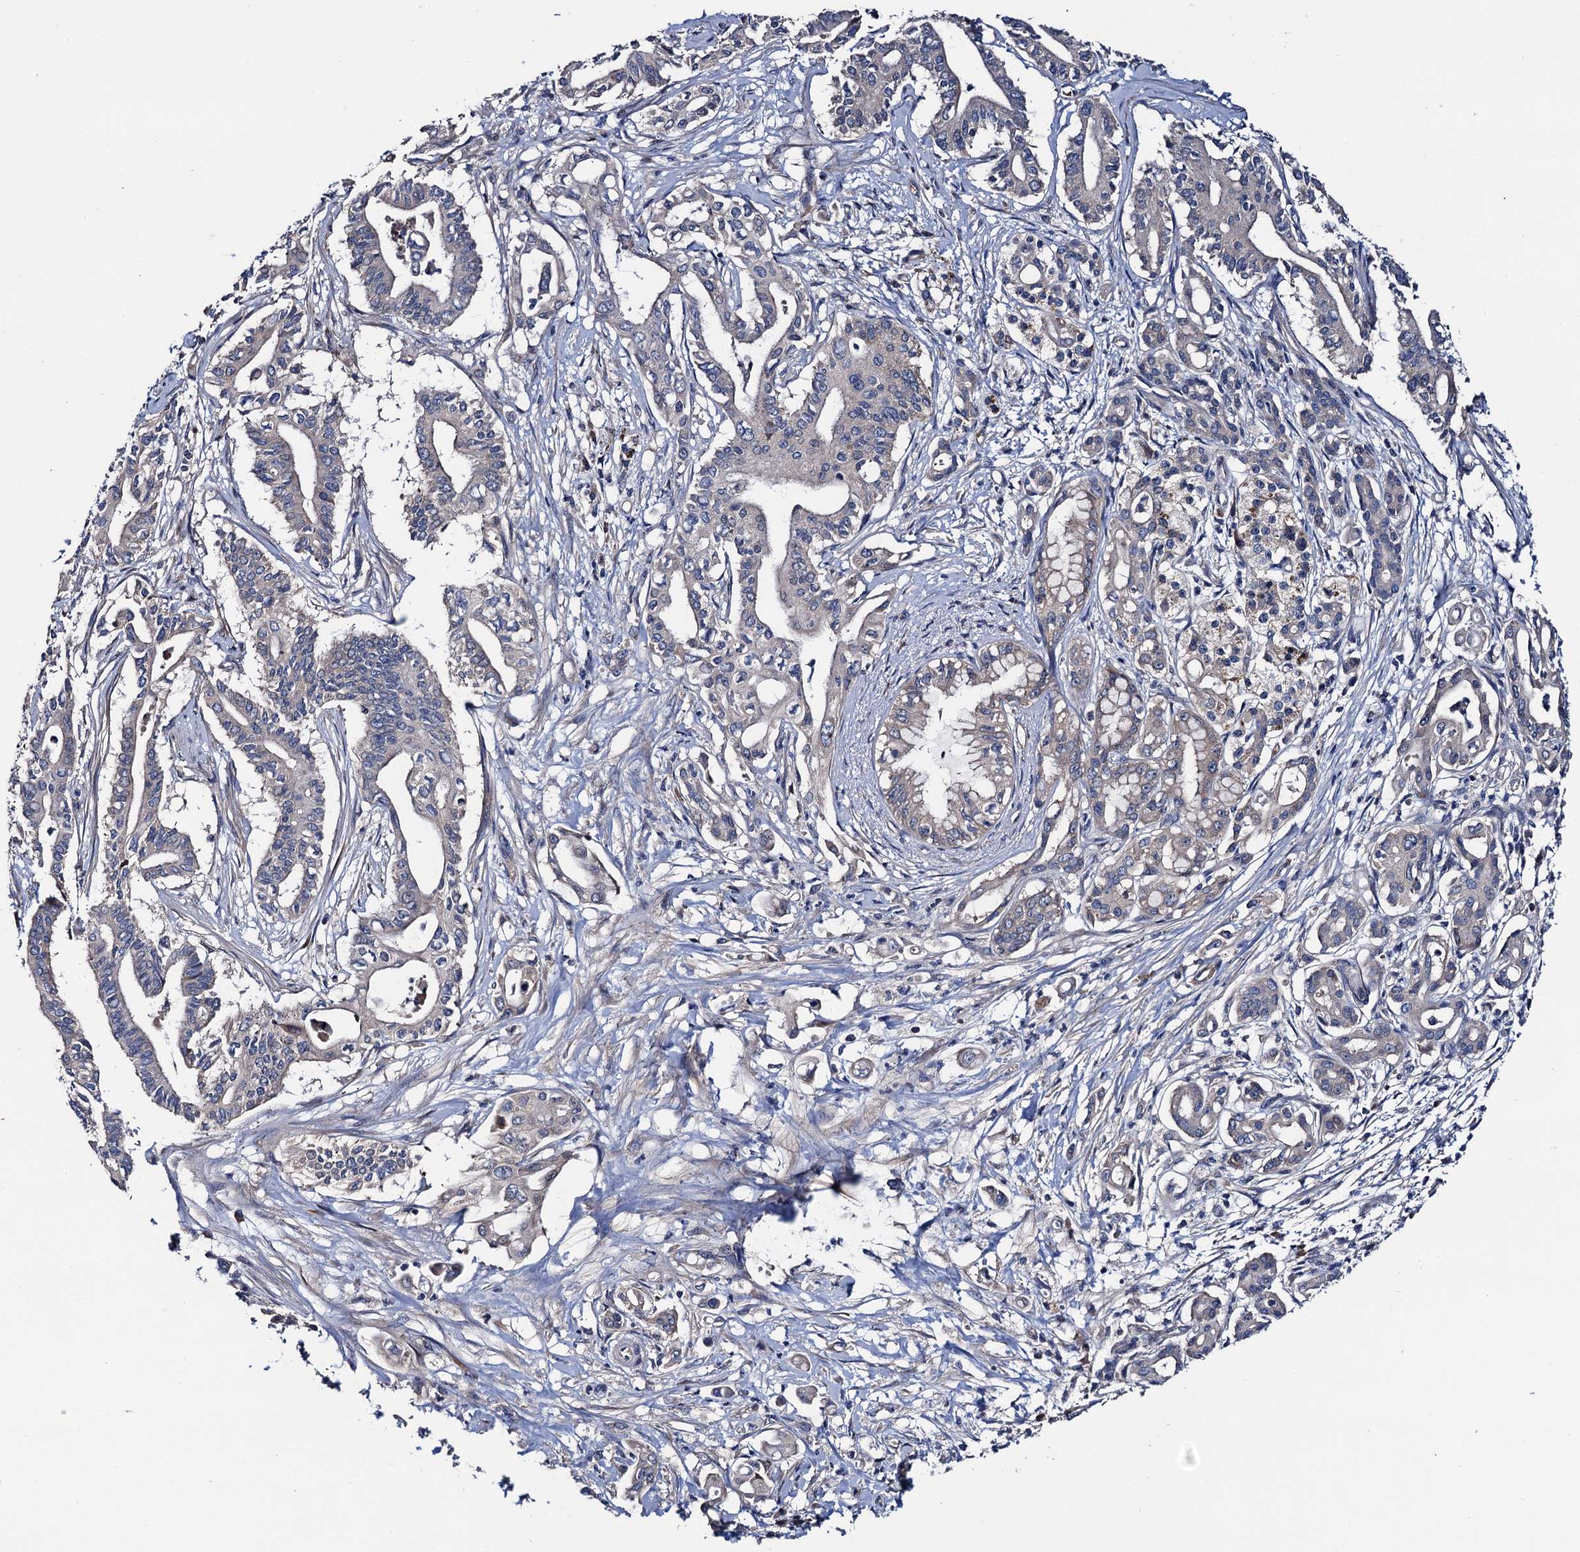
{"staining": {"intensity": "negative", "quantity": "none", "location": "none"}, "tissue": "pancreatic cancer", "cell_type": "Tumor cells", "image_type": "cancer", "snomed": [{"axis": "morphology", "description": "Adenocarcinoma, NOS"}, {"axis": "topography", "description": "Pancreas"}], "caption": "This is a image of immunohistochemistry staining of pancreatic cancer, which shows no expression in tumor cells.", "gene": "TRMT112", "patient": {"sex": "female", "age": 77}}